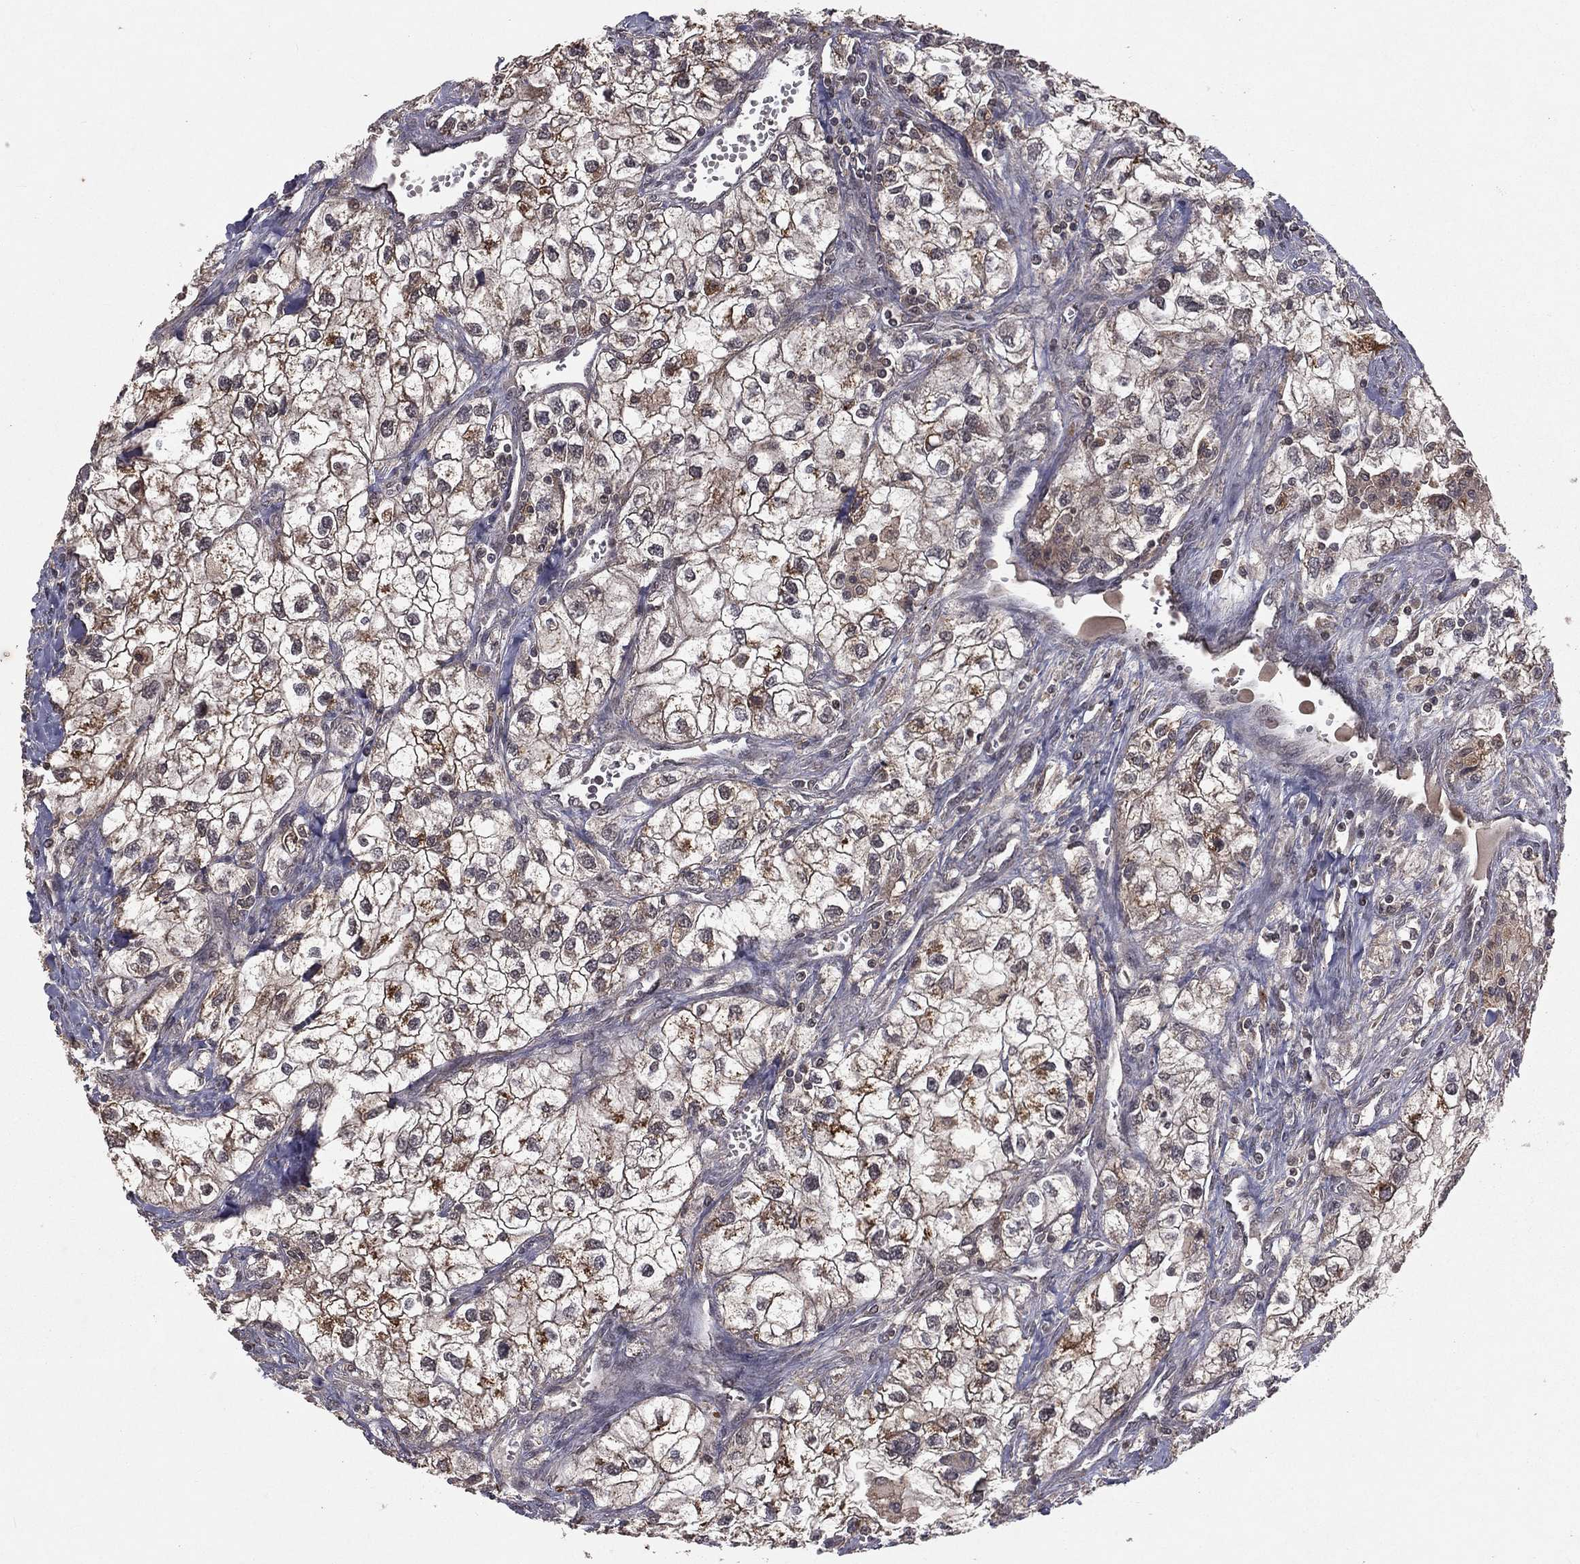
{"staining": {"intensity": "moderate", "quantity": "25%-75%", "location": "cytoplasmic/membranous"}, "tissue": "renal cancer", "cell_type": "Tumor cells", "image_type": "cancer", "snomed": [{"axis": "morphology", "description": "Adenocarcinoma, NOS"}, {"axis": "topography", "description": "Kidney"}], "caption": "Immunohistochemical staining of human adenocarcinoma (renal) shows medium levels of moderate cytoplasmic/membranous expression in approximately 25%-75% of tumor cells.", "gene": "ZDHHC15", "patient": {"sex": "male", "age": 59}}